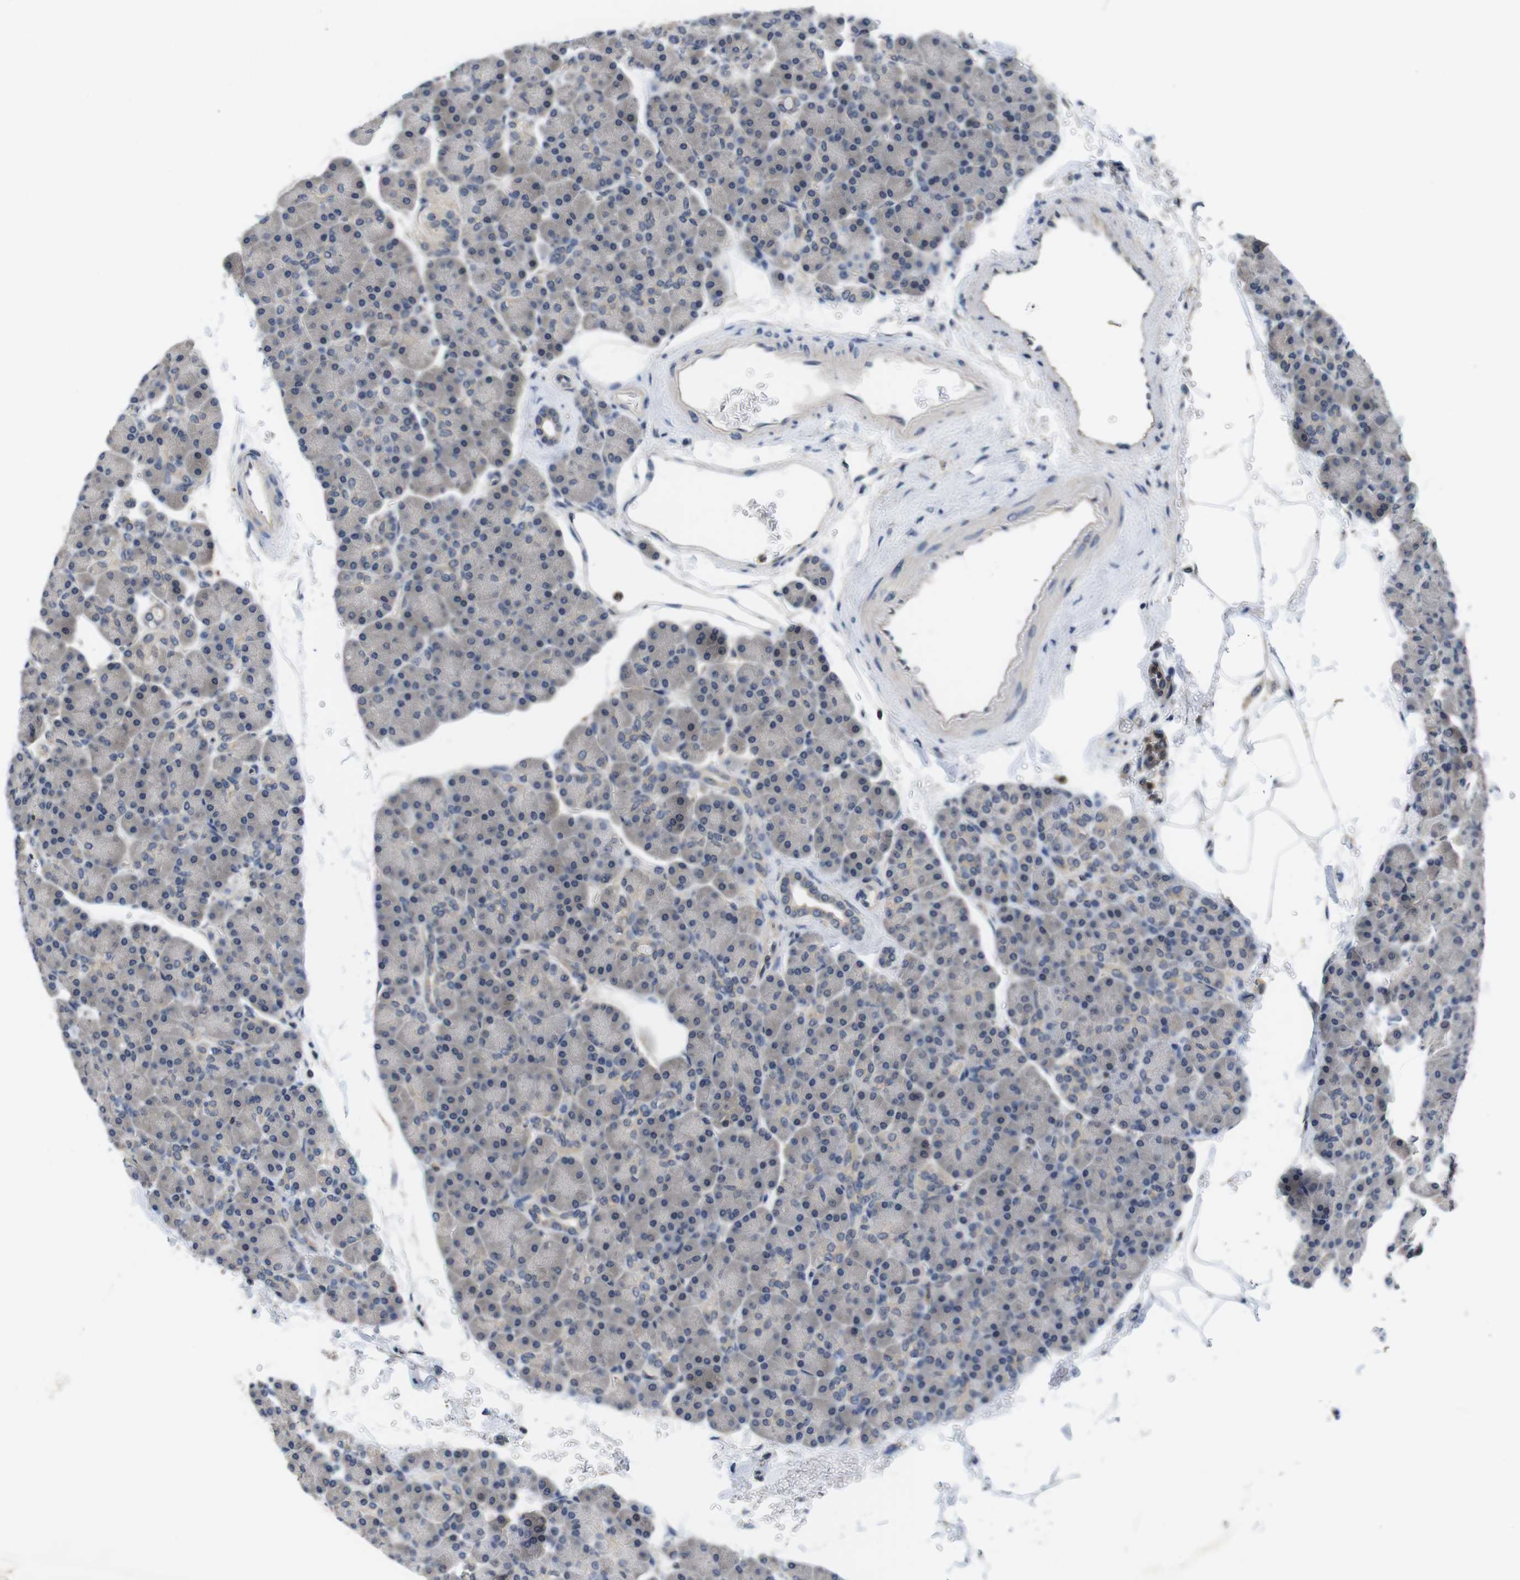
{"staining": {"intensity": "moderate", "quantity": "<25%", "location": "cytoplasmic/membranous"}, "tissue": "pancreas", "cell_type": "Exocrine glandular cells", "image_type": "normal", "snomed": [{"axis": "morphology", "description": "Normal tissue, NOS"}, {"axis": "topography", "description": "Pancreas"}], "caption": "Benign pancreas was stained to show a protein in brown. There is low levels of moderate cytoplasmic/membranous staining in about <25% of exocrine glandular cells.", "gene": "FADD", "patient": {"sex": "female", "age": 43}}